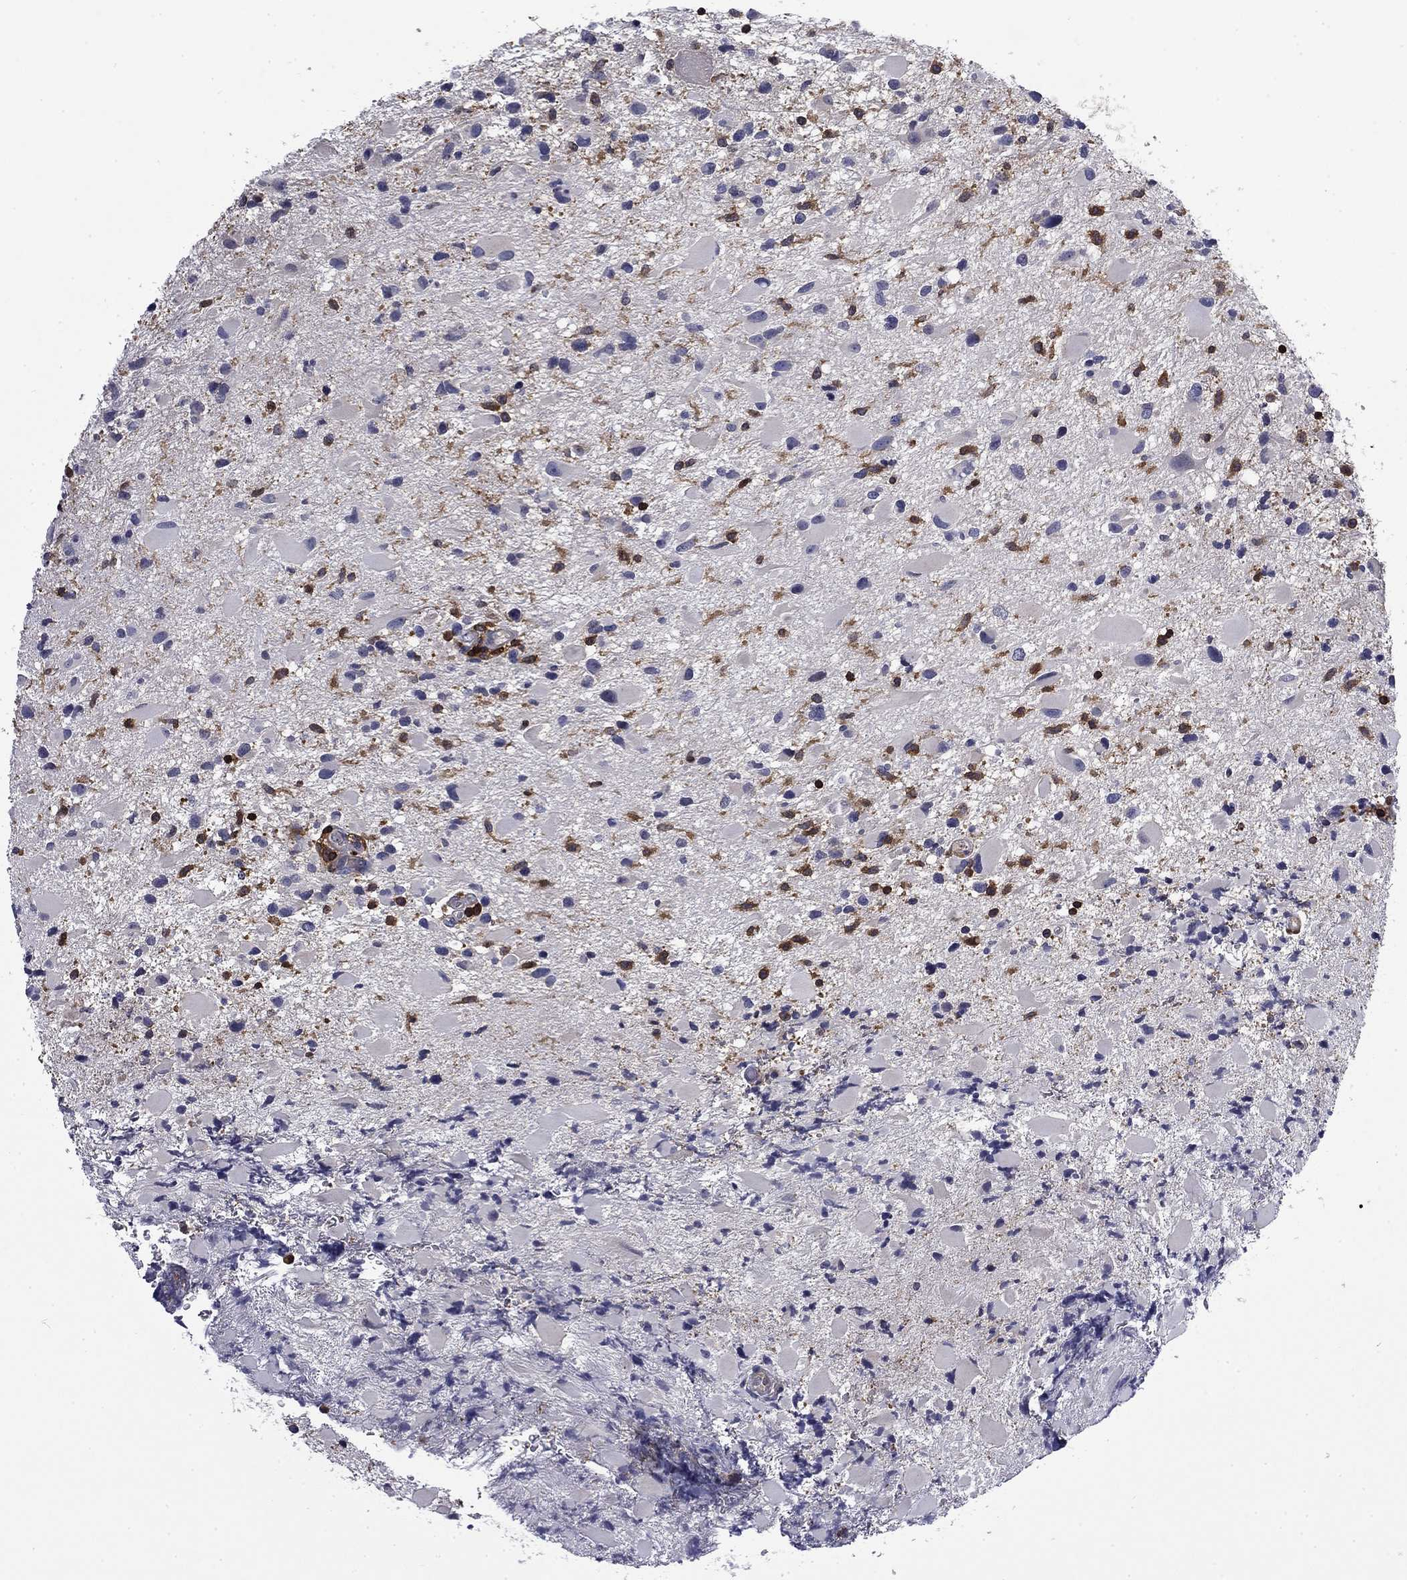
{"staining": {"intensity": "negative", "quantity": "none", "location": "none"}, "tissue": "glioma", "cell_type": "Tumor cells", "image_type": "cancer", "snomed": [{"axis": "morphology", "description": "Glioma, malignant, Low grade"}, {"axis": "topography", "description": "Brain"}], "caption": "This micrograph is of malignant glioma (low-grade) stained with immunohistochemistry to label a protein in brown with the nuclei are counter-stained blue. There is no expression in tumor cells. (DAB (3,3'-diaminobenzidine) IHC with hematoxylin counter stain).", "gene": "ARHGAP45", "patient": {"sex": "female", "age": 32}}